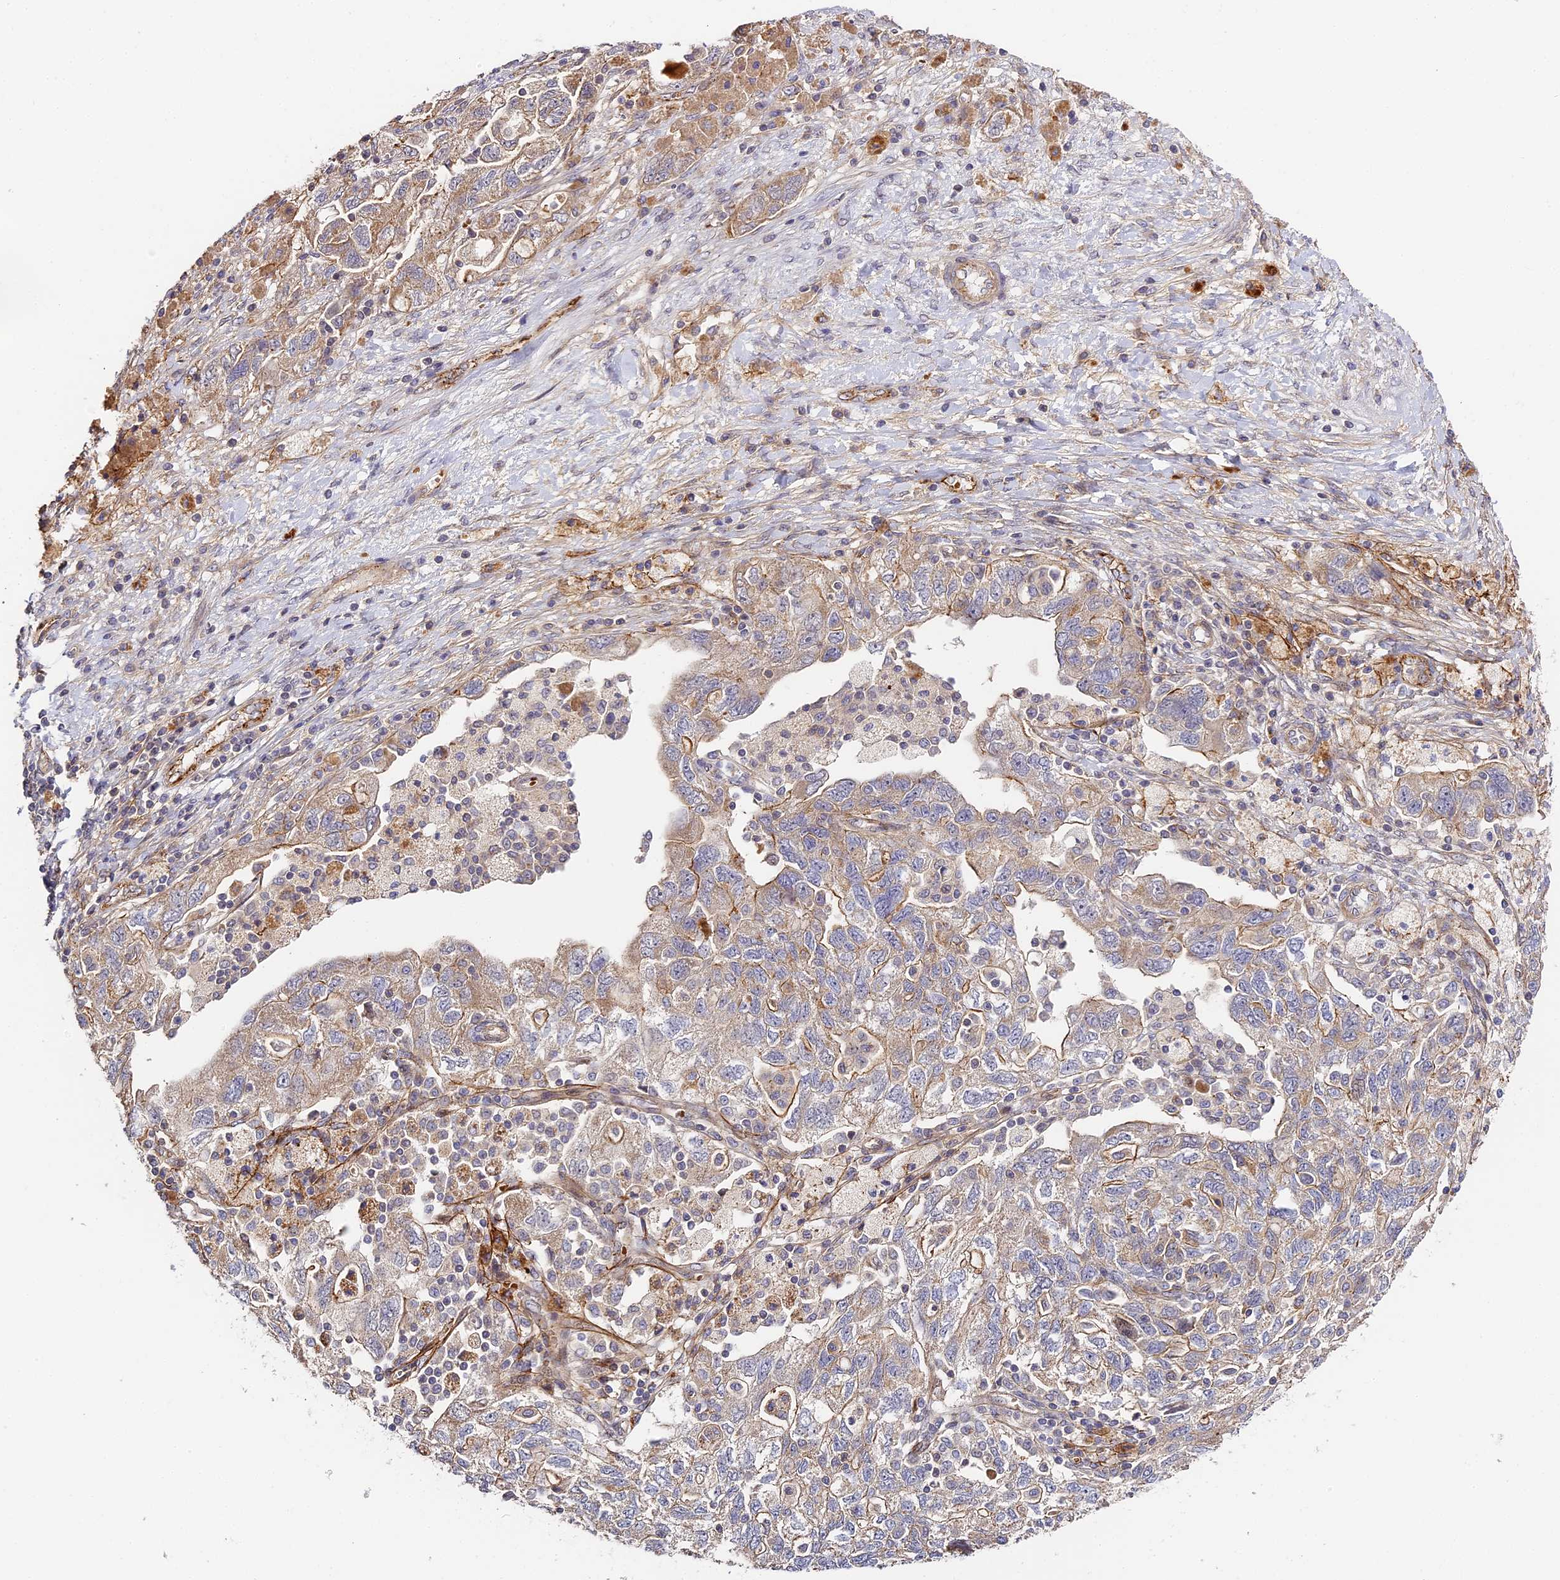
{"staining": {"intensity": "weak", "quantity": "25%-75%", "location": "cytoplasmic/membranous"}, "tissue": "ovarian cancer", "cell_type": "Tumor cells", "image_type": "cancer", "snomed": [{"axis": "morphology", "description": "Carcinoma, NOS"}, {"axis": "morphology", "description": "Cystadenocarcinoma, serous, NOS"}, {"axis": "topography", "description": "Ovary"}], "caption": "Ovarian carcinoma tissue reveals weak cytoplasmic/membranous positivity in about 25%-75% of tumor cells, visualized by immunohistochemistry. (DAB (3,3'-diaminobenzidine) IHC, brown staining for protein, blue staining for nuclei).", "gene": "MISP3", "patient": {"sex": "female", "age": 69}}